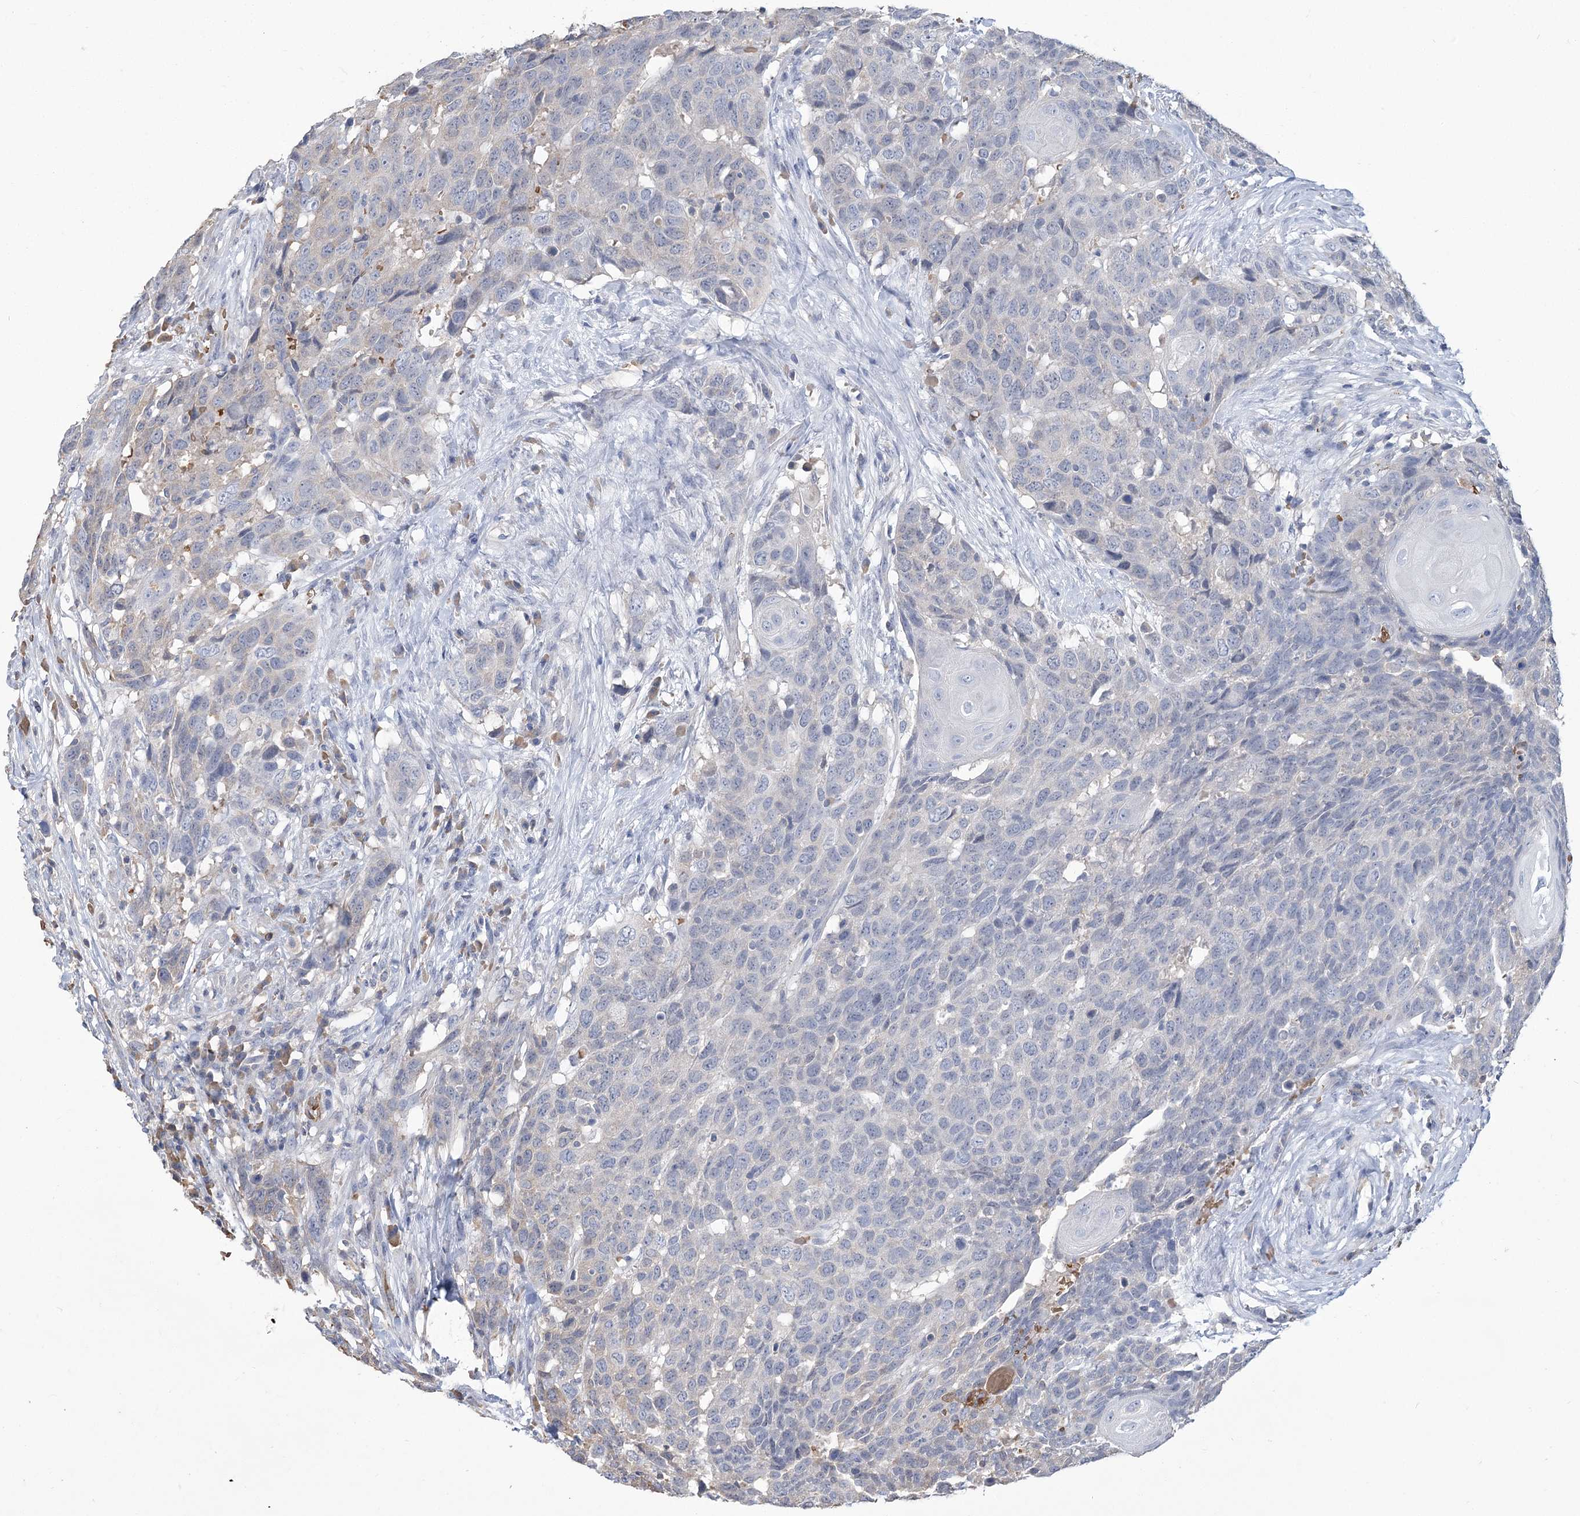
{"staining": {"intensity": "negative", "quantity": "none", "location": "none"}, "tissue": "head and neck cancer", "cell_type": "Tumor cells", "image_type": "cancer", "snomed": [{"axis": "morphology", "description": "Squamous cell carcinoma, NOS"}, {"axis": "topography", "description": "Head-Neck"}], "caption": "Immunohistochemistry (IHC) image of human head and neck squamous cell carcinoma stained for a protein (brown), which displays no positivity in tumor cells.", "gene": "HBA1", "patient": {"sex": "male", "age": 66}}